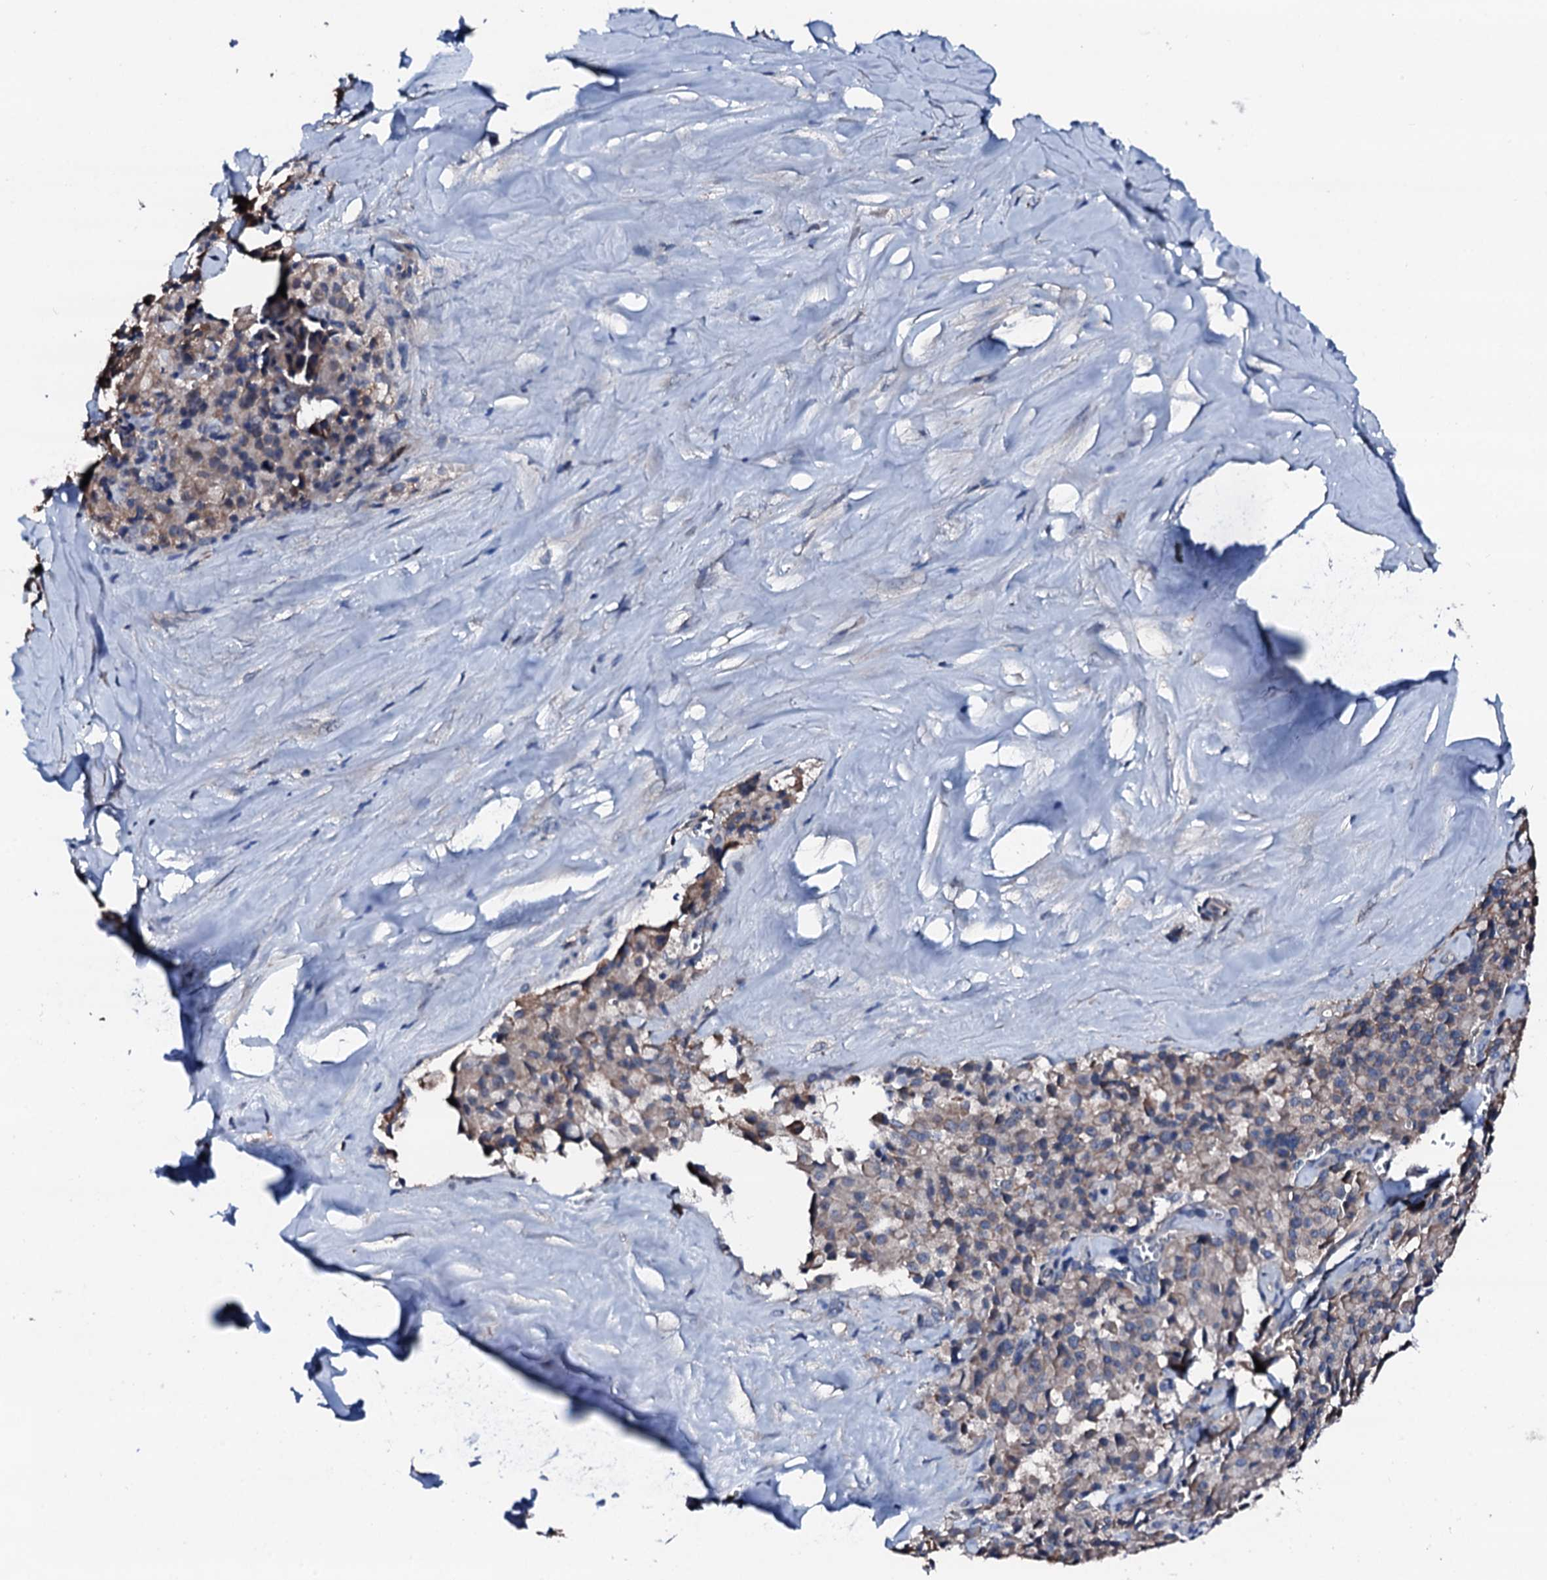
{"staining": {"intensity": "weak", "quantity": "25%-75%", "location": "cytoplasmic/membranous"}, "tissue": "pancreatic cancer", "cell_type": "Tumor cells", "image_type": "cancer", "snomed": [{"axis": "morphology", "description": "Adenocarcinoma, NOS"}, {"axis": "topography", "description": "Pancreas"}], "caption": "Protein expression analysis of human adenocarcinoma (pancreatic) reveals weak cytoplasmic/membranous expression in about 25%-75% of tumor cells.", "gene": "TRAFD1", "patient": {"sex": "male", "age": 65}}